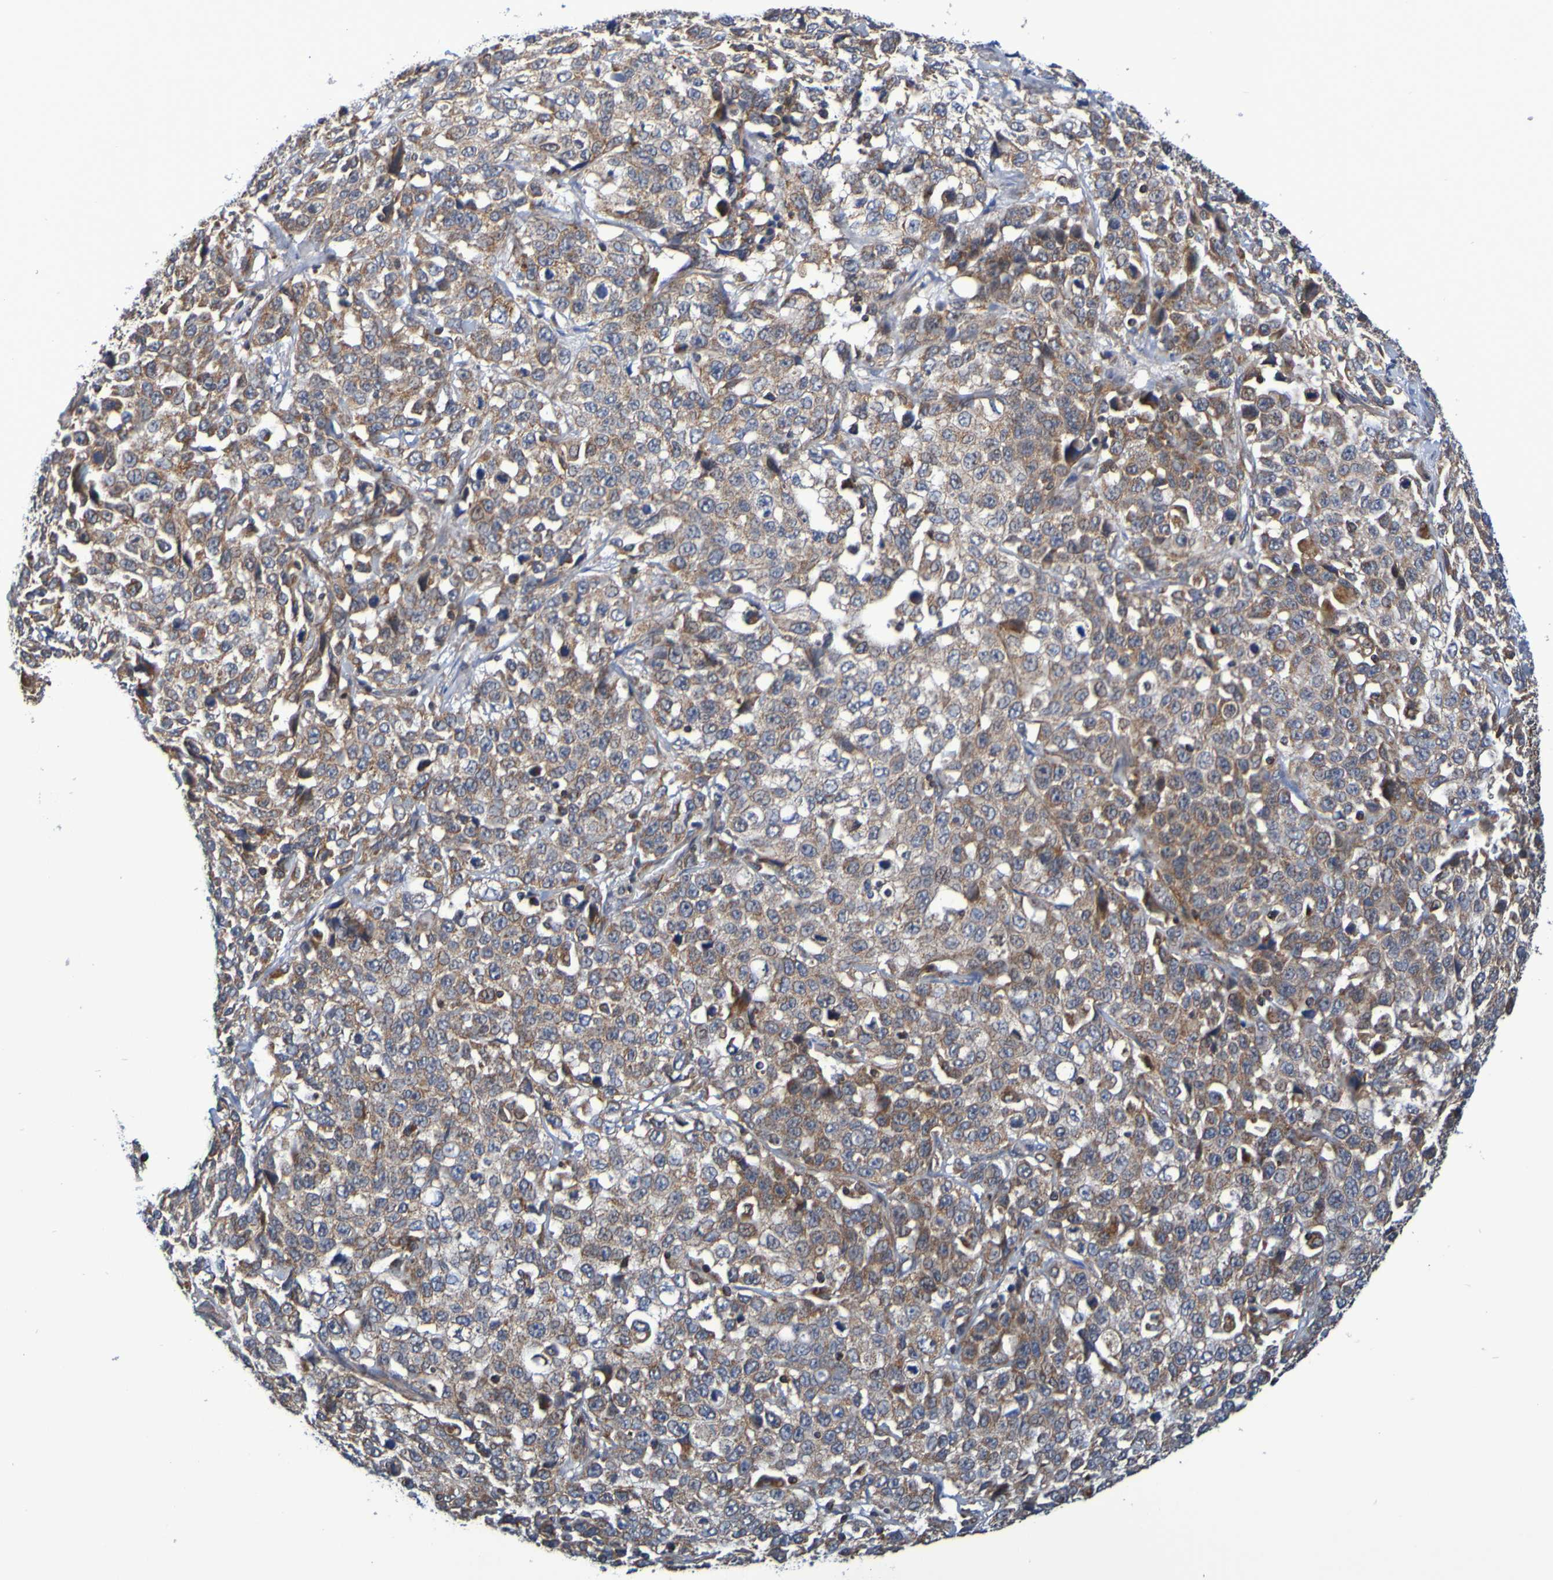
{"staining": {"intensity": "moderate", "quantity": ">75%", "location": "cytoplasmic/membranous"}, "tissue": "stomach cancer", "cell_type": "Tumor cells", "image_type": "cancer", "snomed": [{"axis": "morphology", "description": "Normal tissue, NOS"}, {"axis": "morphology", "description": "Adenocarcinoma, NOS"}, {"axis": "topography", "description": "Stomach"}], "caption": "Protein expression analysis of stomach cancer shows moderate cytoplasmic/membranous staining in approximately >75% of tumor cells.", "gene": "CCDC51", "patient": {"sex": "male", "age": 48}}